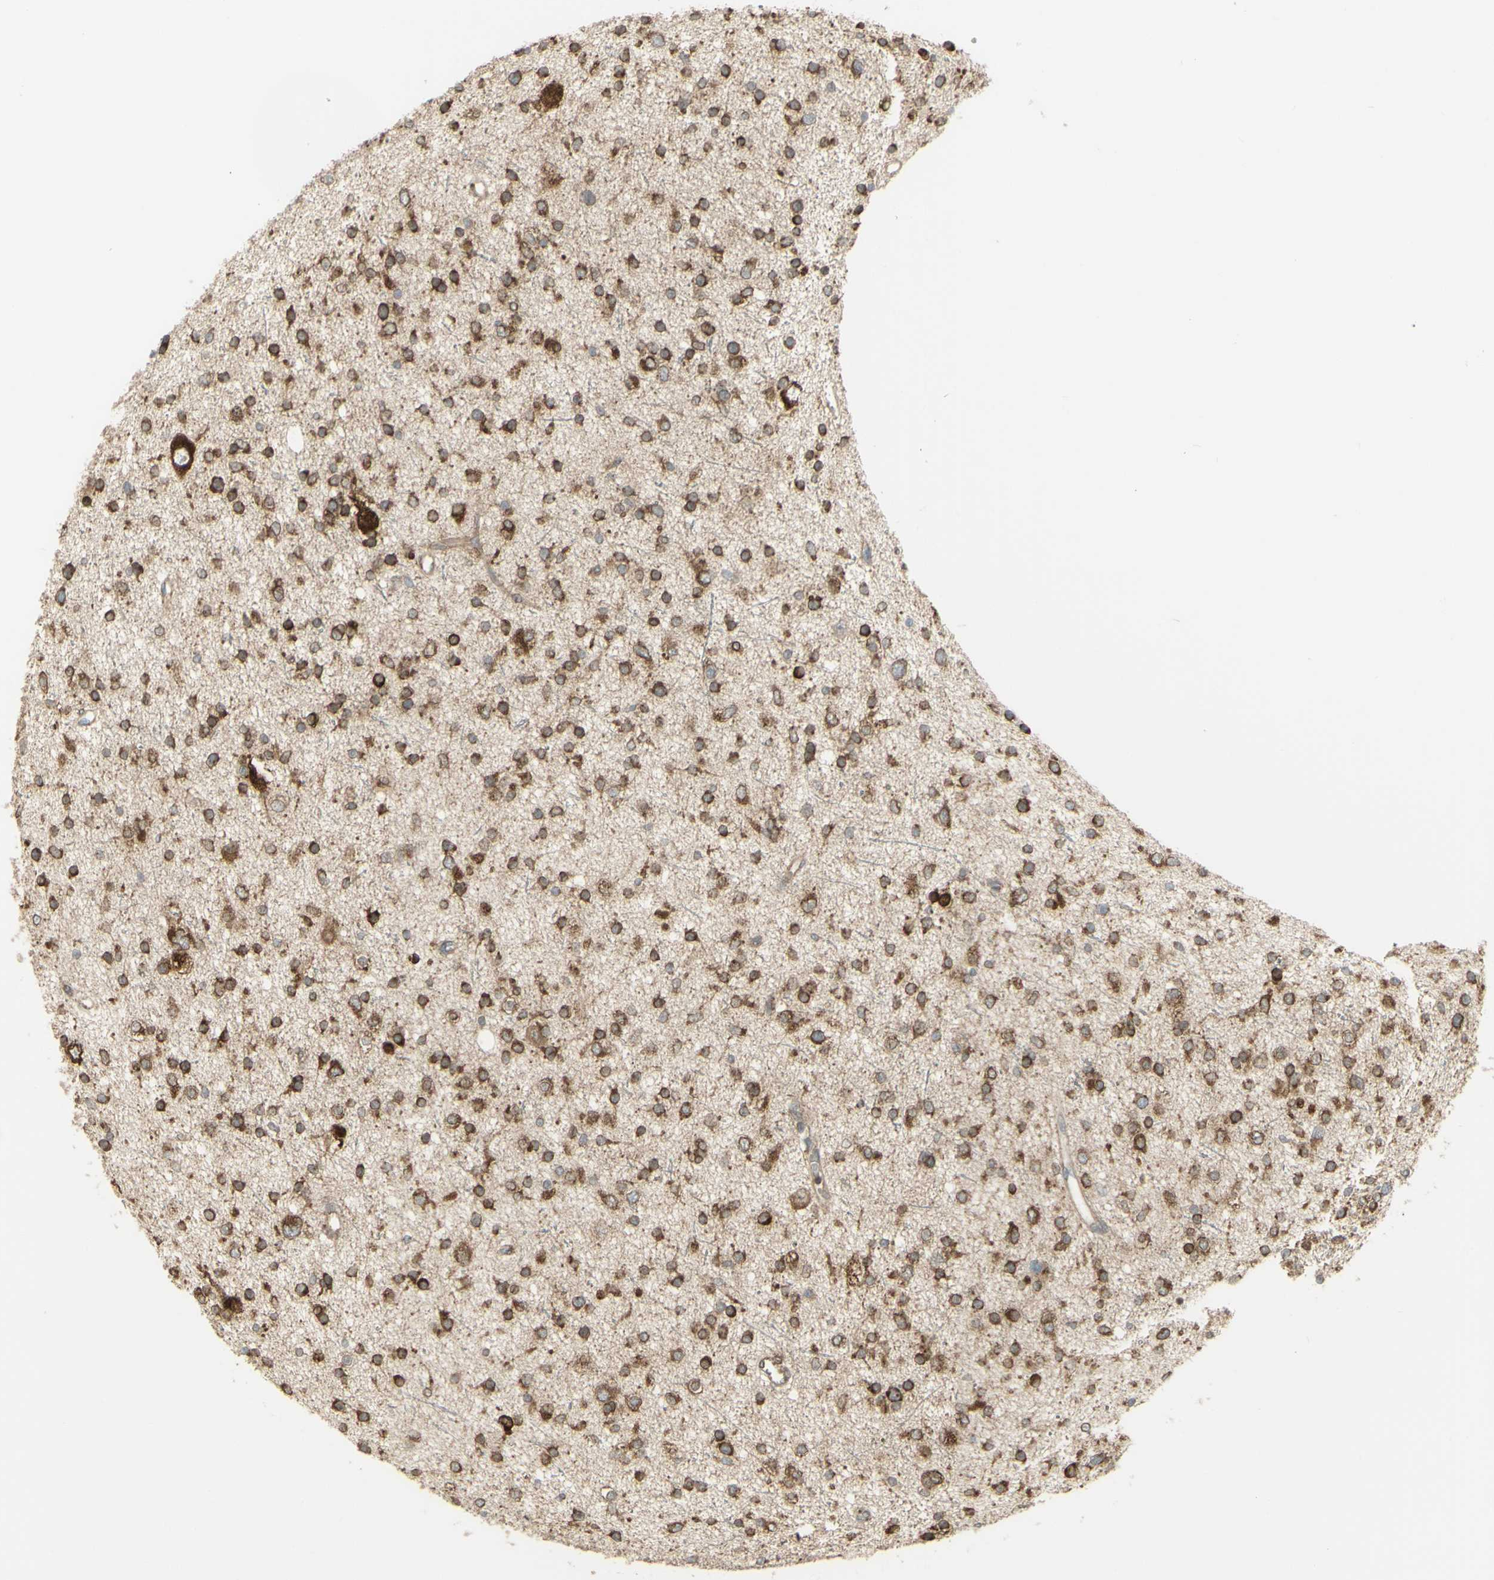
{"staining": {"intensity": "strong", "quantity": ">75%", "location": "cytoplasmic/membranous"}, "tissue": "glioma", "cell_type": "Tumor cells", "image_type": "cancer", "snomed": [{"axis": "morphology", "description": "Glioma, malignant, Low grade"}, {"axis": "topography", "description": "Brain"}], "caption": "A histopathology image of human malignant glioma (low-grade) stained for a protein demonstrates strong cytoplasmic/membranous brown staining in tumor cells. (Brightfield microscopy of DAB IHC at high magnification).", "gene": "FKBP3", "patient": {"sex": "female", "age": 37}}